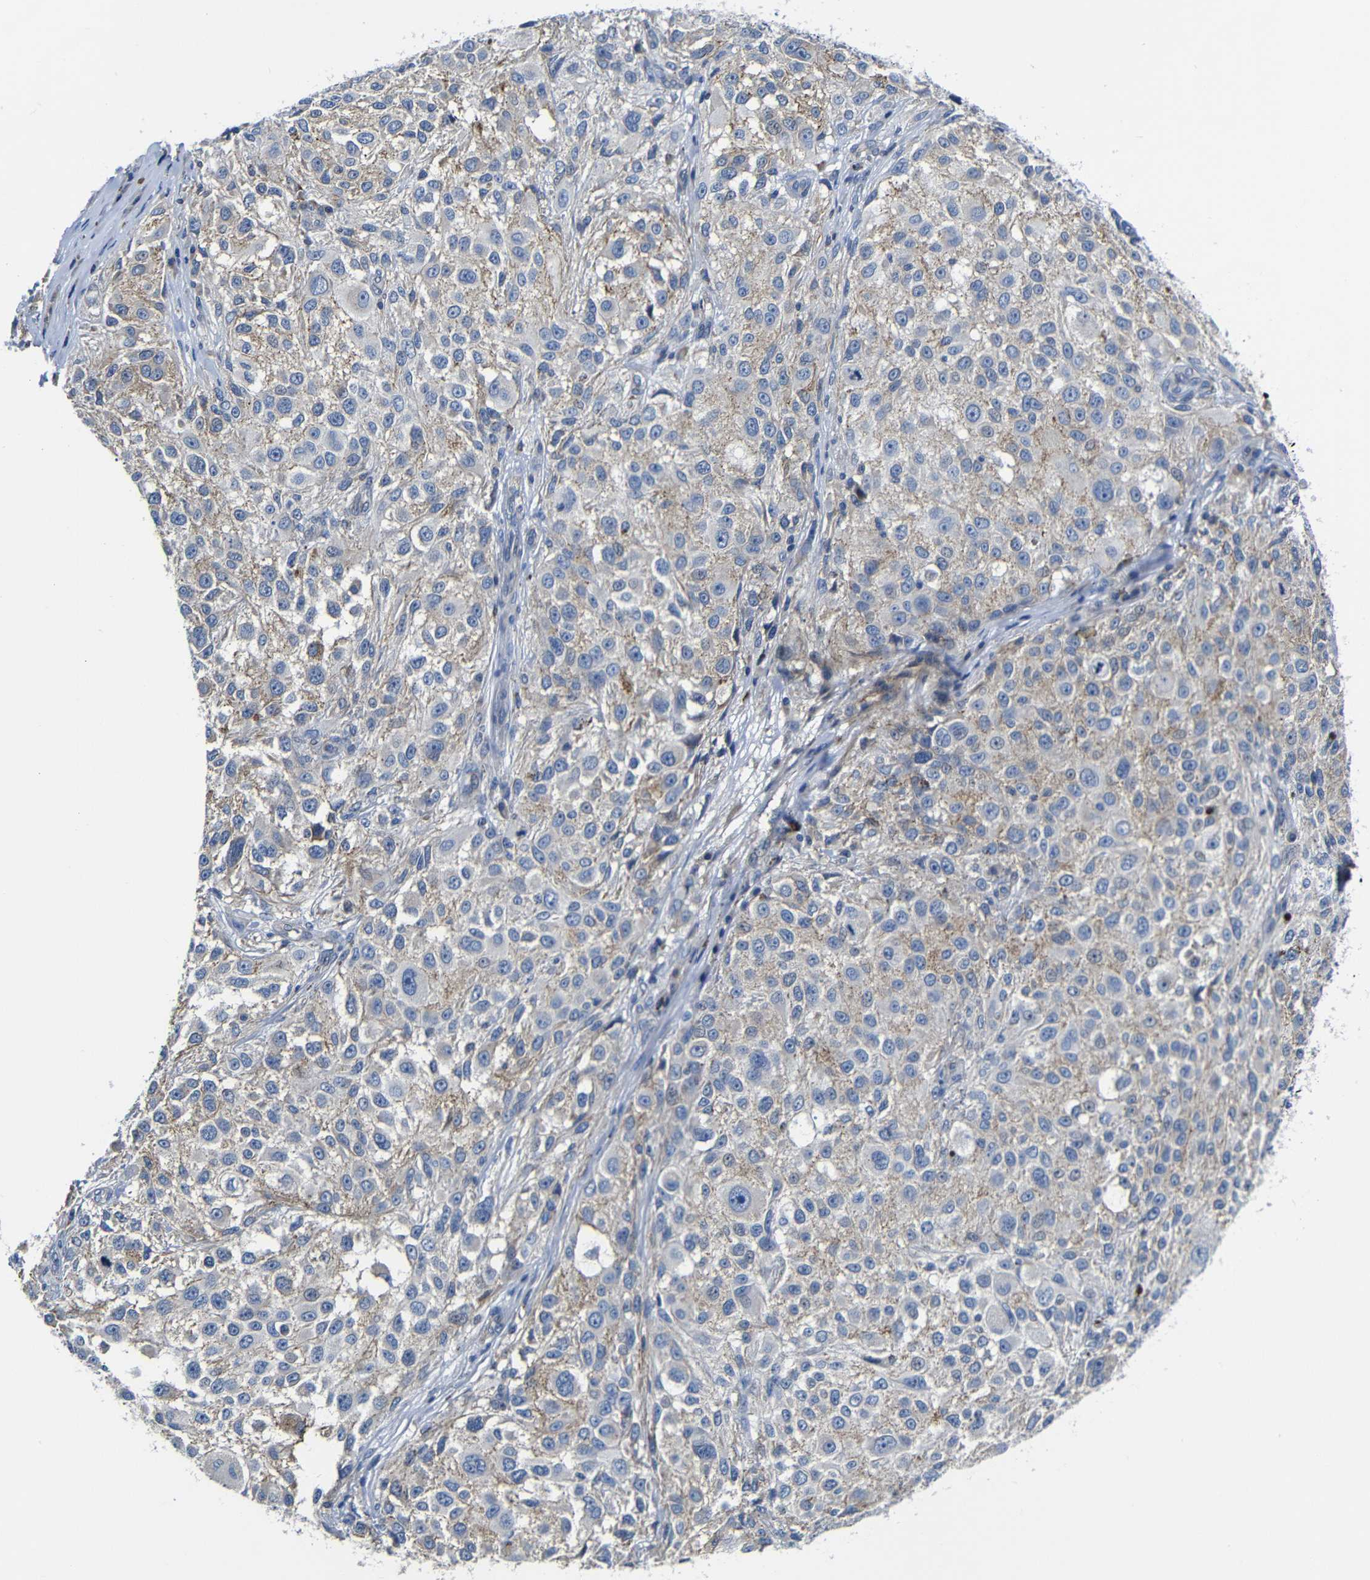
{"staining": {"intensity": "weak", "quantity": "25%-75%", "location": "cytoplasmic/membranous"}, "tissue": "melanoma", "cell_type": "Tumor cells", "image_type": "cancer", "snomed": [{"axis": "morphology", "description": "Necrosis, NOS"}, {"axis": "morphology", "description": "Malignant melanoma, NOS"}, {"axis": "topography", "description": "Skin"}], "caption": "Malignant melanoma stained for a protein displays weak cytoplasmic/membranous positivity in tumor cells. The staining was performed using DAB (3,3'-diaminobenzidine) to visualize the protein expression in brown, while the nuclei were stained in blue with hematoxylin (Magnification: 20x).", "gene": "AFDN", "patient": {"sex": "female", "age": 87}}